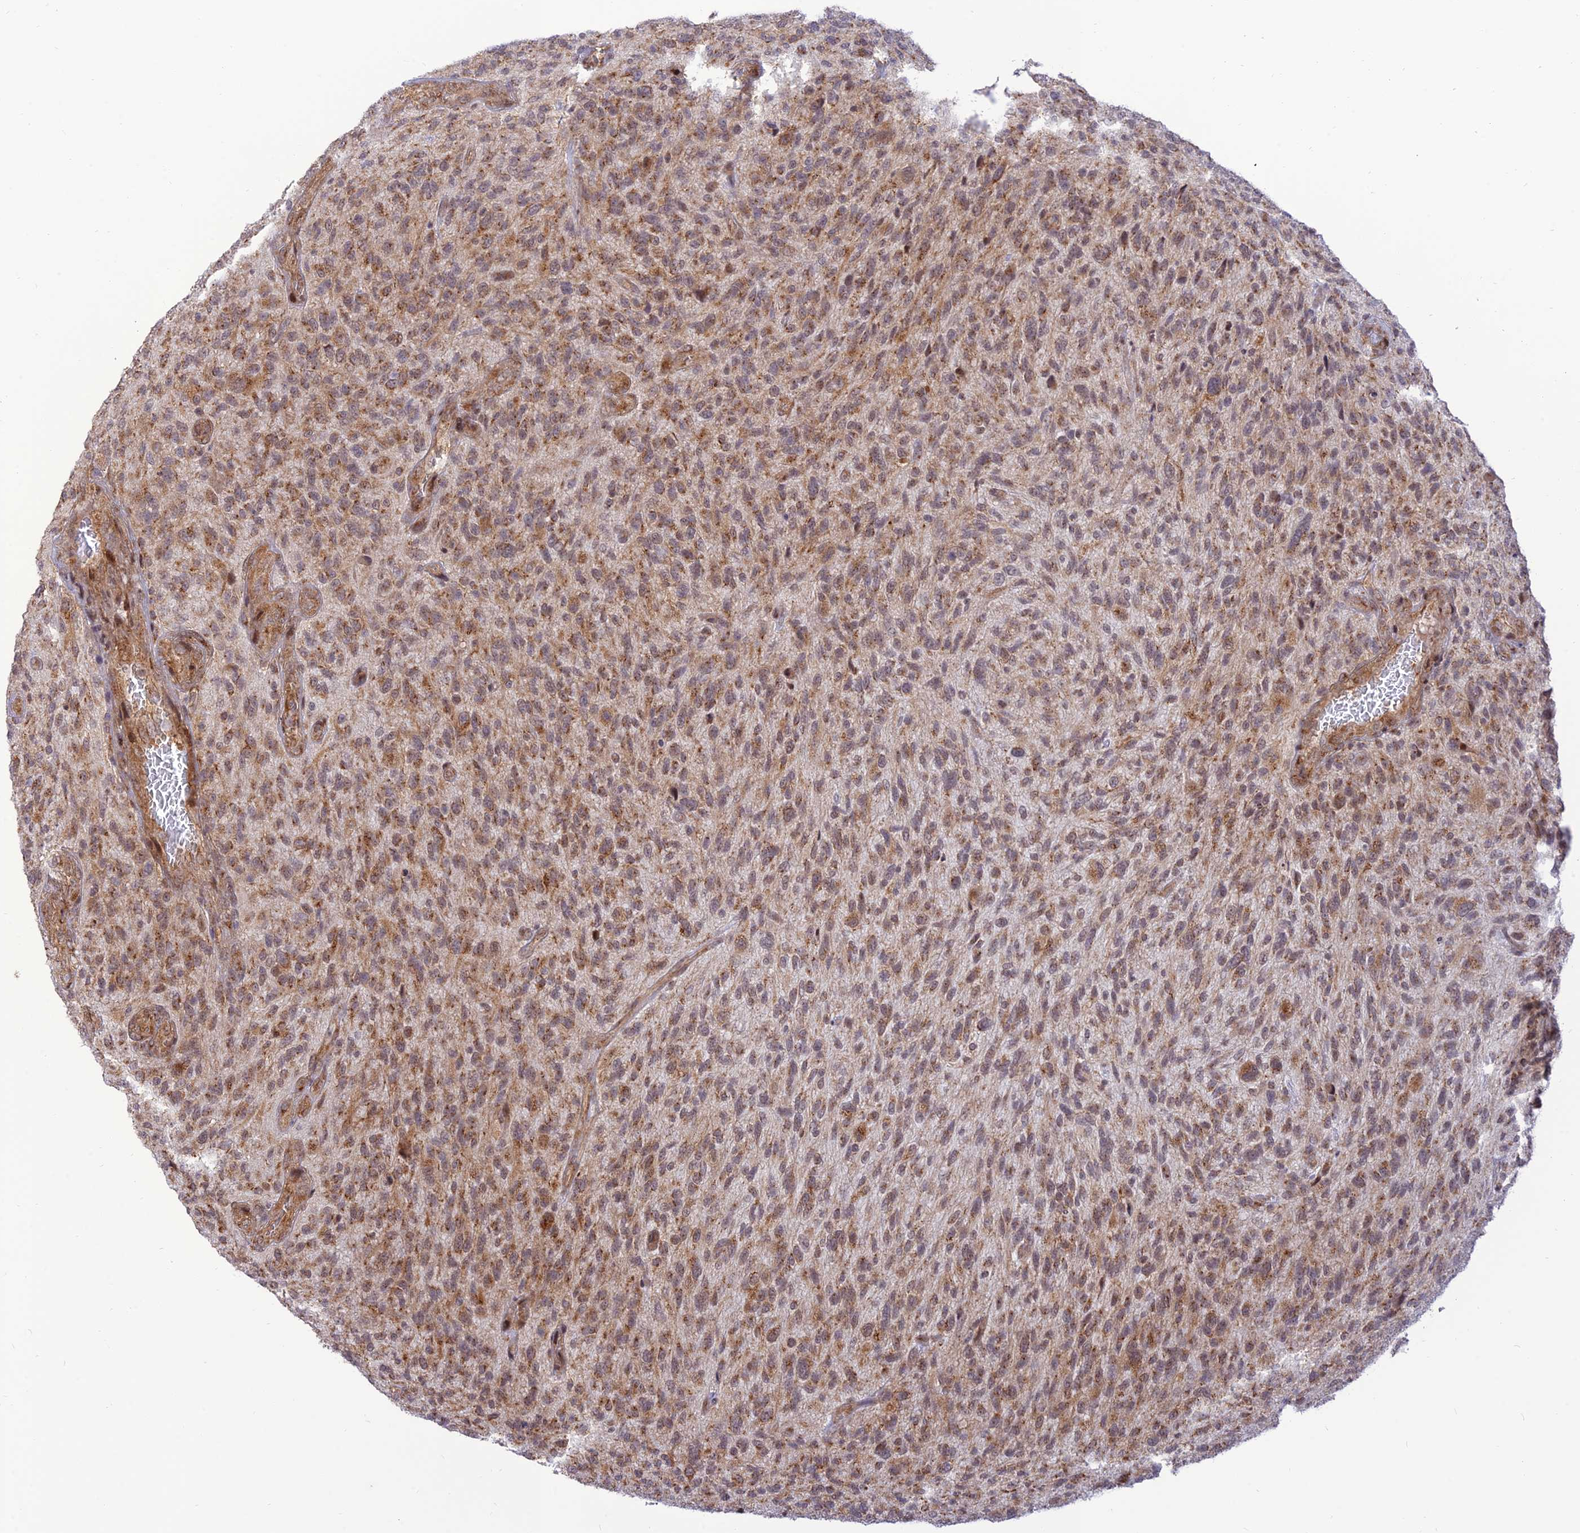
{"staining": {"intensity": "moderate", "quantity": ">75%", "location": "cytoplasmic/membranous"}, "tissue": "glioma", "cell_type": "Tumor cells", "image_type": "cancer", "snomed": [{"axis": "morphology", "description": "Glioma, malignant, High grade"}, {"axis": "topography", "description": "Brain"}], "caption": "A micrograph of glioma stained for a protein exhibits moderate cytoplasmic/membranous brown staining in tumor cells.", "gene": "GOLGA3", "patient": {"sex": "male", "age": 47}}